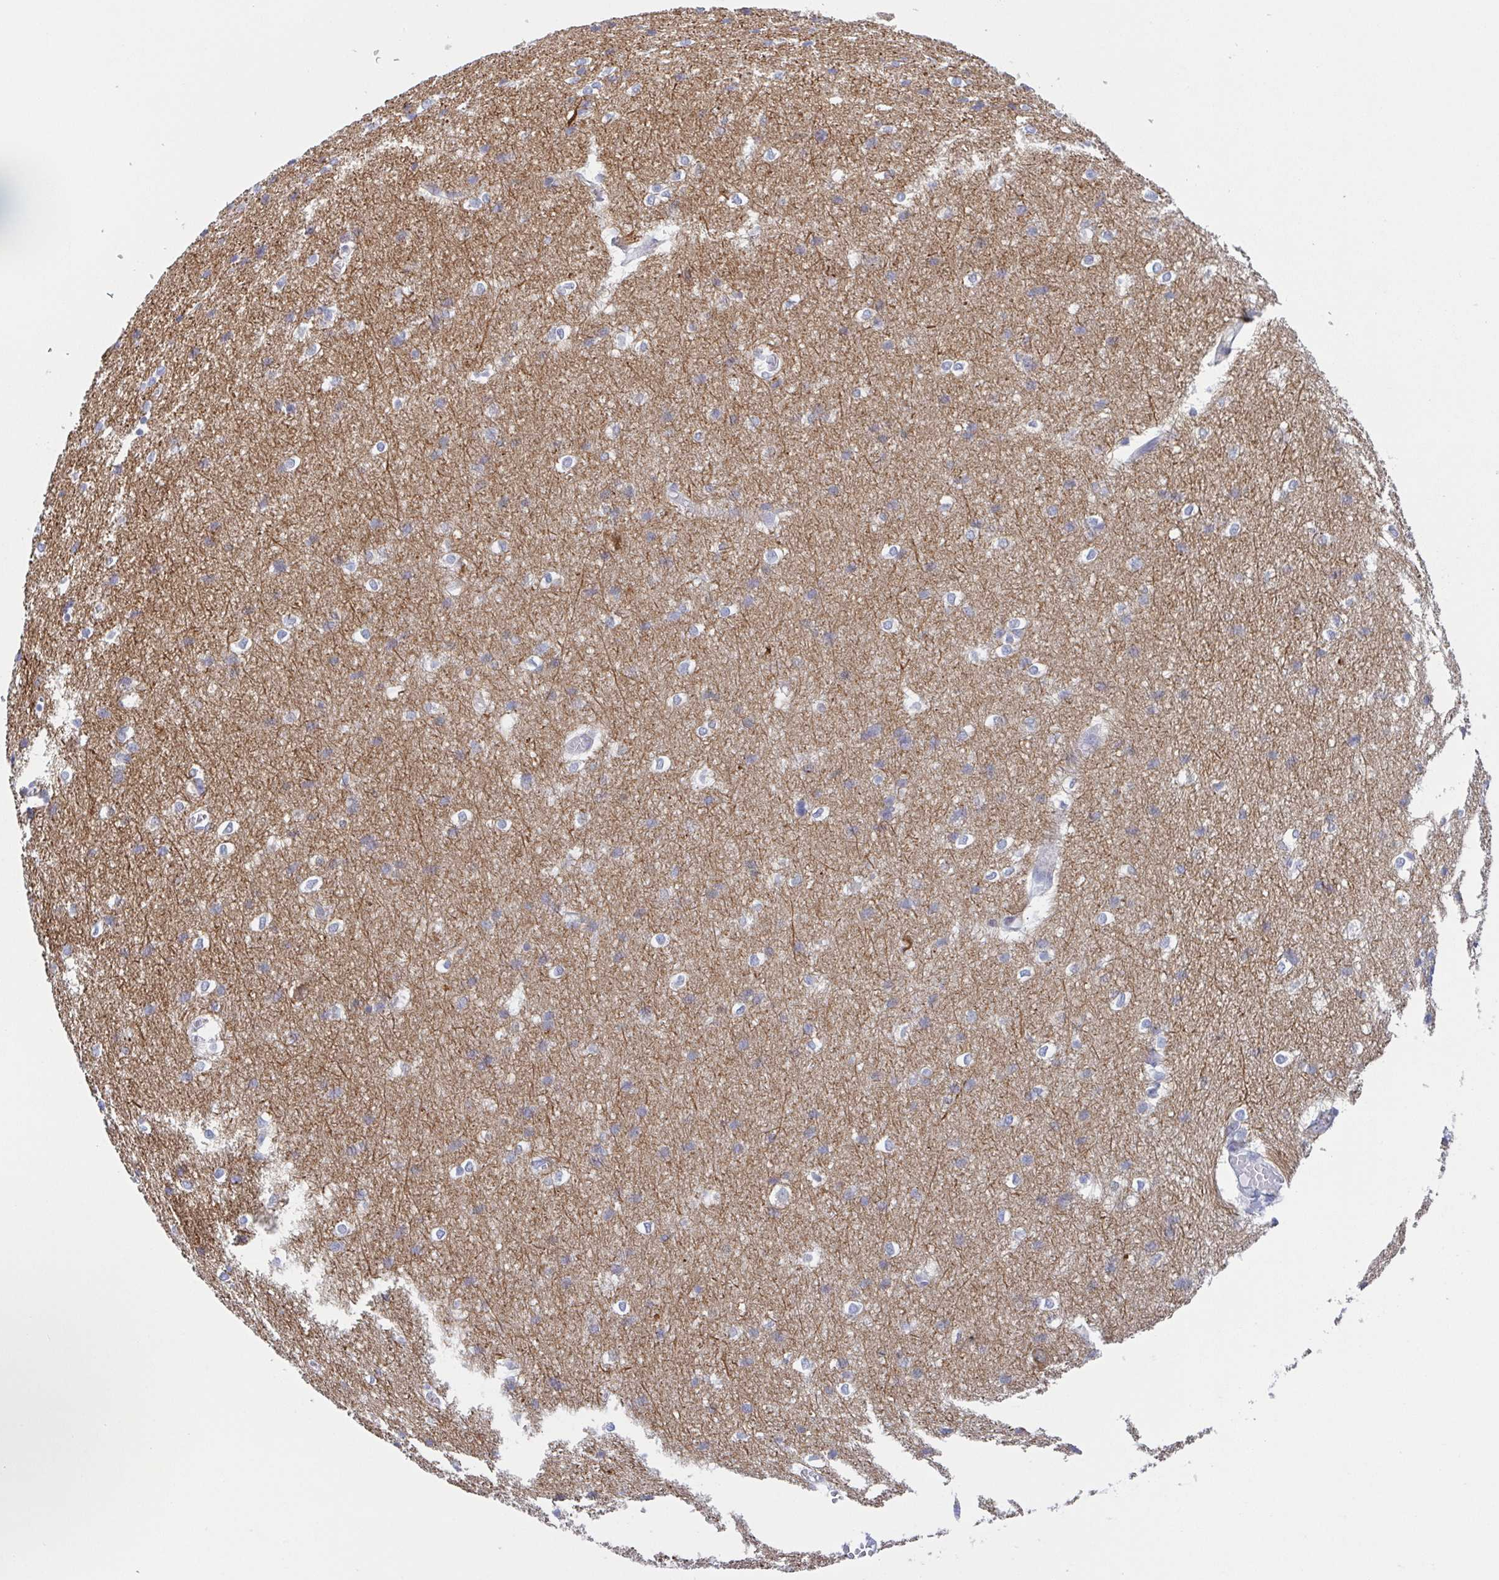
{"staining": {"intensity": "negative", "quantity": "none", "location": "none"}, "tissue": "cerebral cortex", "cell_type": "Endothelial cells", "image_type": "normal", "snomed": [{"axis": "morphology", "description": "Normal tissue, NOS"}, {"axis": "topography", "description": "Cerebral cortex"}], "caption": "Photomicrograph shows no significant protein staining in endothelial cells of normal cerebral cortex. (Stains: DAB (3,3'-diaminobenzidine) IHC with hematoxylin counter stain, Microscopy: brightfield microscopy at high magnification).", "gene": "DYNC1I1", "patient": {"sex": "male", "age": 37}}